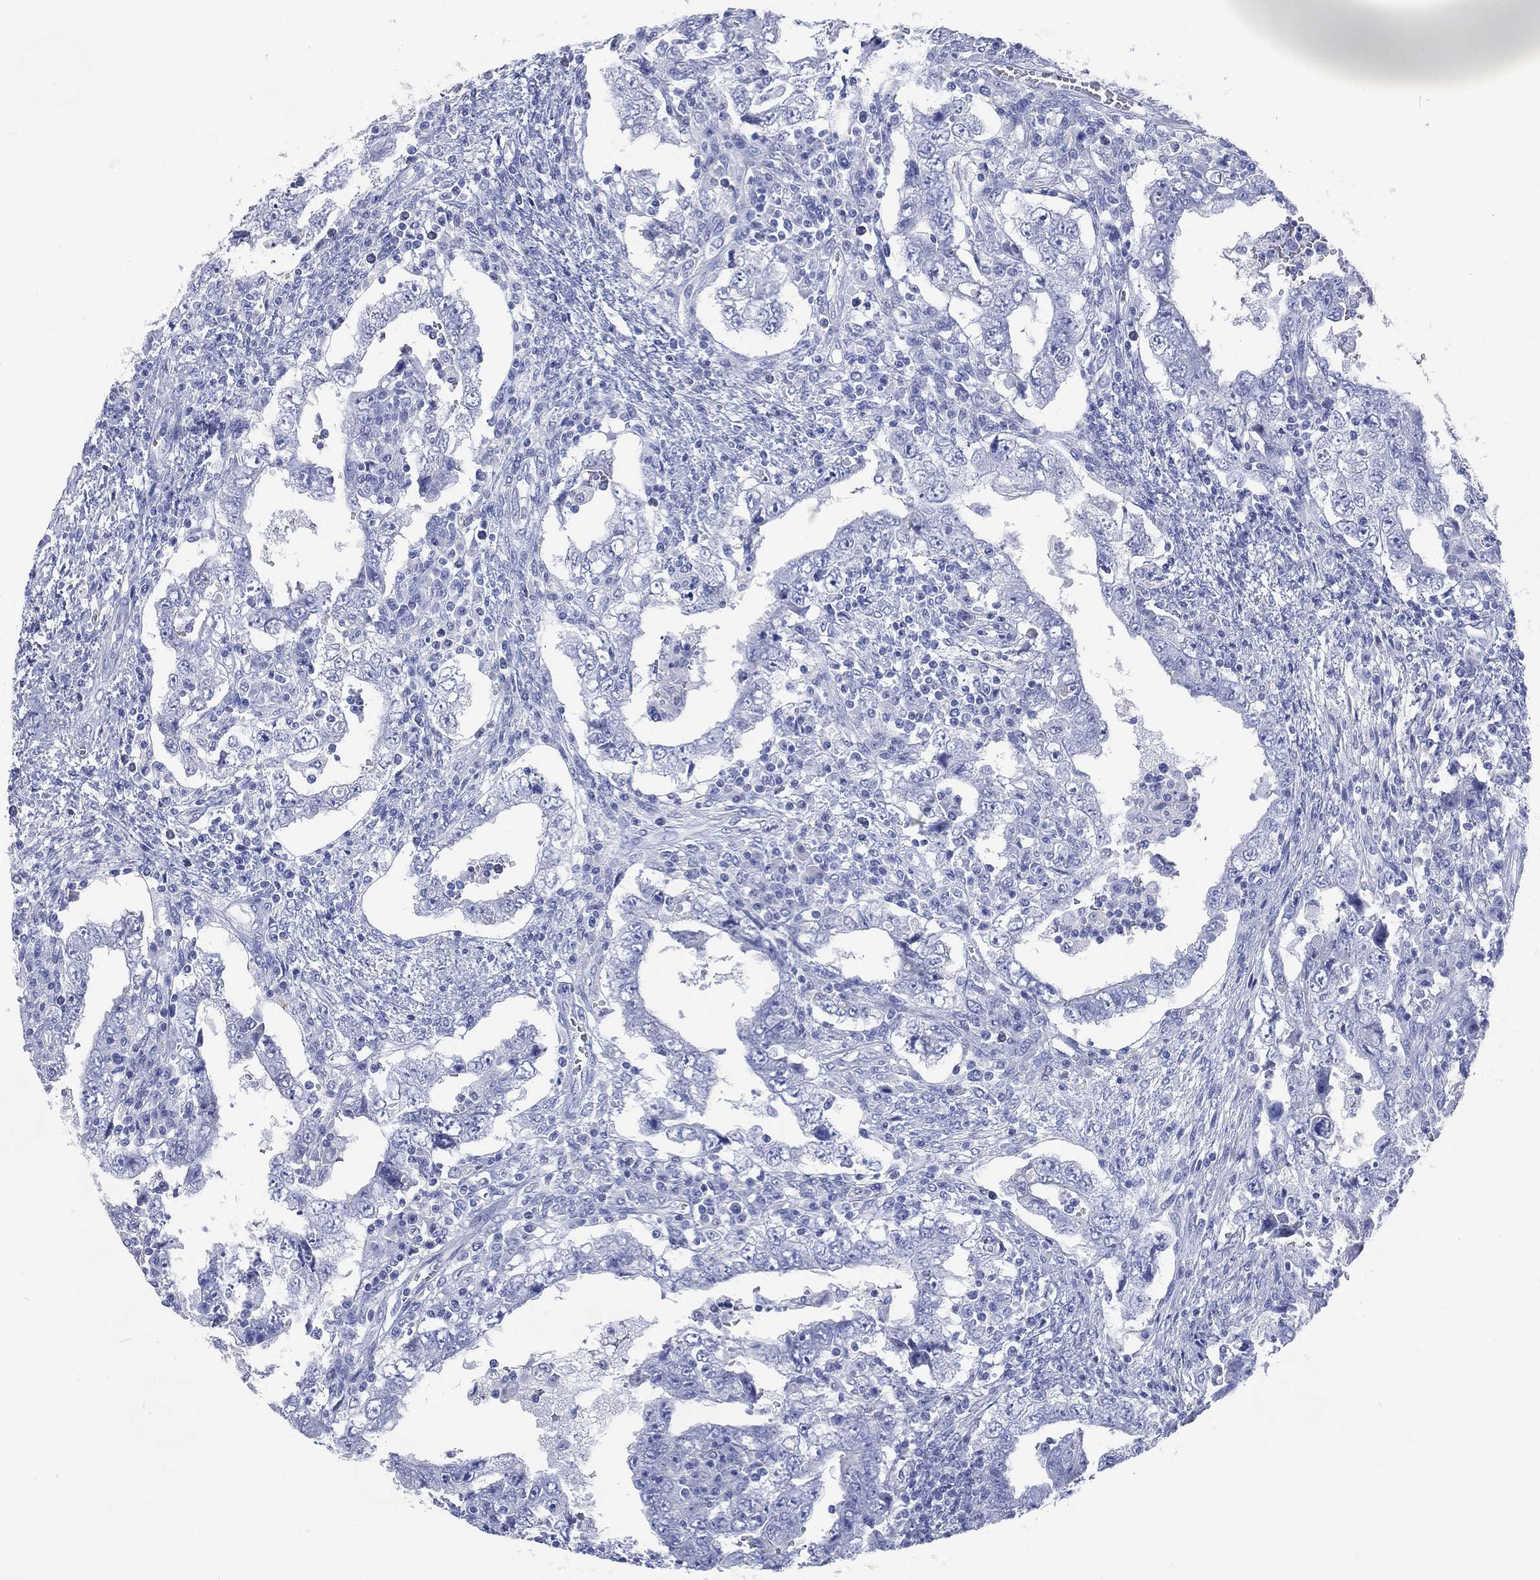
{"staining": {"intensity": "negative", "quantity": "none", "location": "none"}, "tissue": "testis cancer", "cell_type": "Tumor cells", "image_type": "cancer", "snomed": [{"axis": "morphology", "description": "Carcinoma, Embryonal, NOS"}, {"axis": "topography", "description": "Testis"}], "caption": "Testis cancer (embryonal carcinoma) was stained to show a protein in brown. There is no significant expression in tumor cells. (Brightfield microscopy of DAB (3,3'-diaminobenzidine) immunohistochemistry (IHC) at high magnification).", "gene": "FMO1", "patient": {"sex": "male", "age": 26}}